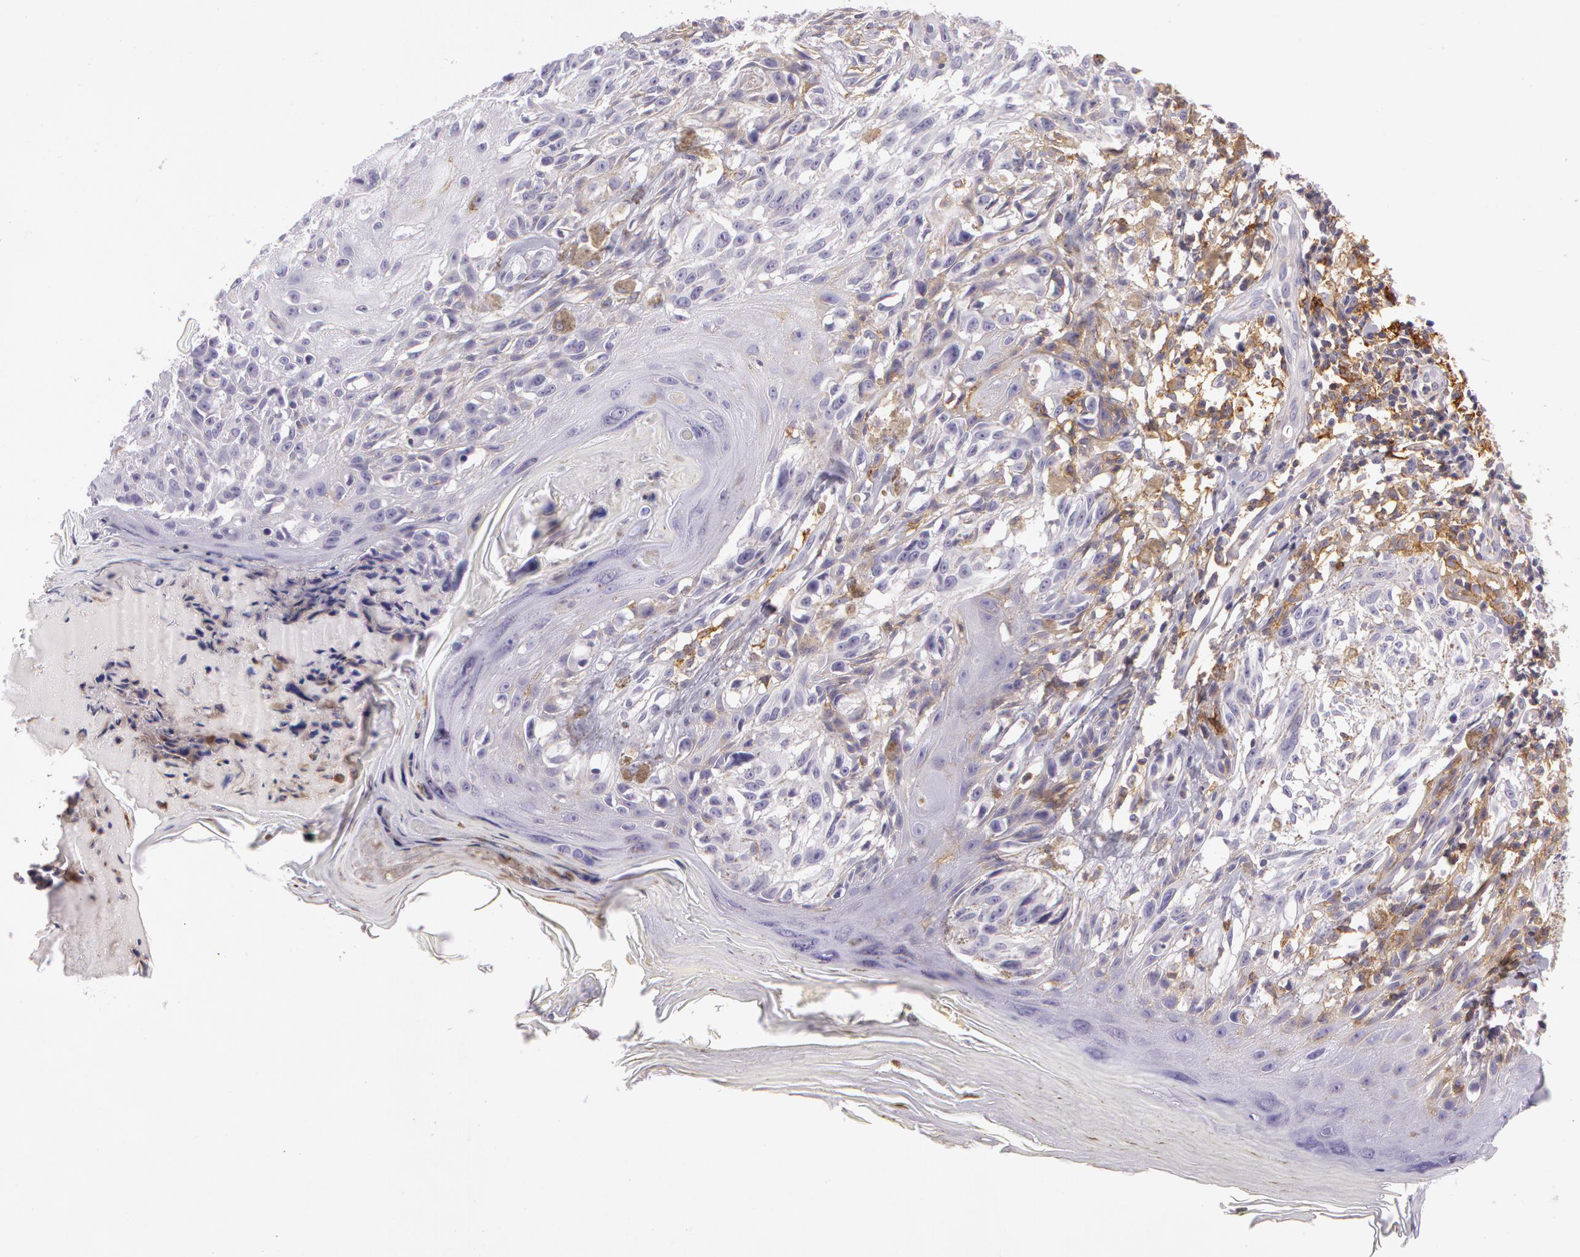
{"staining": {"intensity": "moderate", "quantity": "25%-75%", "location": "cytoplasmic/membranous"}, "tissue": "melanoma", "cell_type": "Tumor cells", "image_type": "cancer", "snomed": [{"axis": "morphology", "description": "Malignant melanoma, NOS"}, {"axis": "topography", "description": "Skin"}], "caption": "Approximately 25%-75% of tumor cells in melanoma show moderate cytoplasmic/membranous protein positivity as visualized by brown immunohistochemical staining.", "gene": "LY75", "patient": {"sex": "female", "age": 77}}